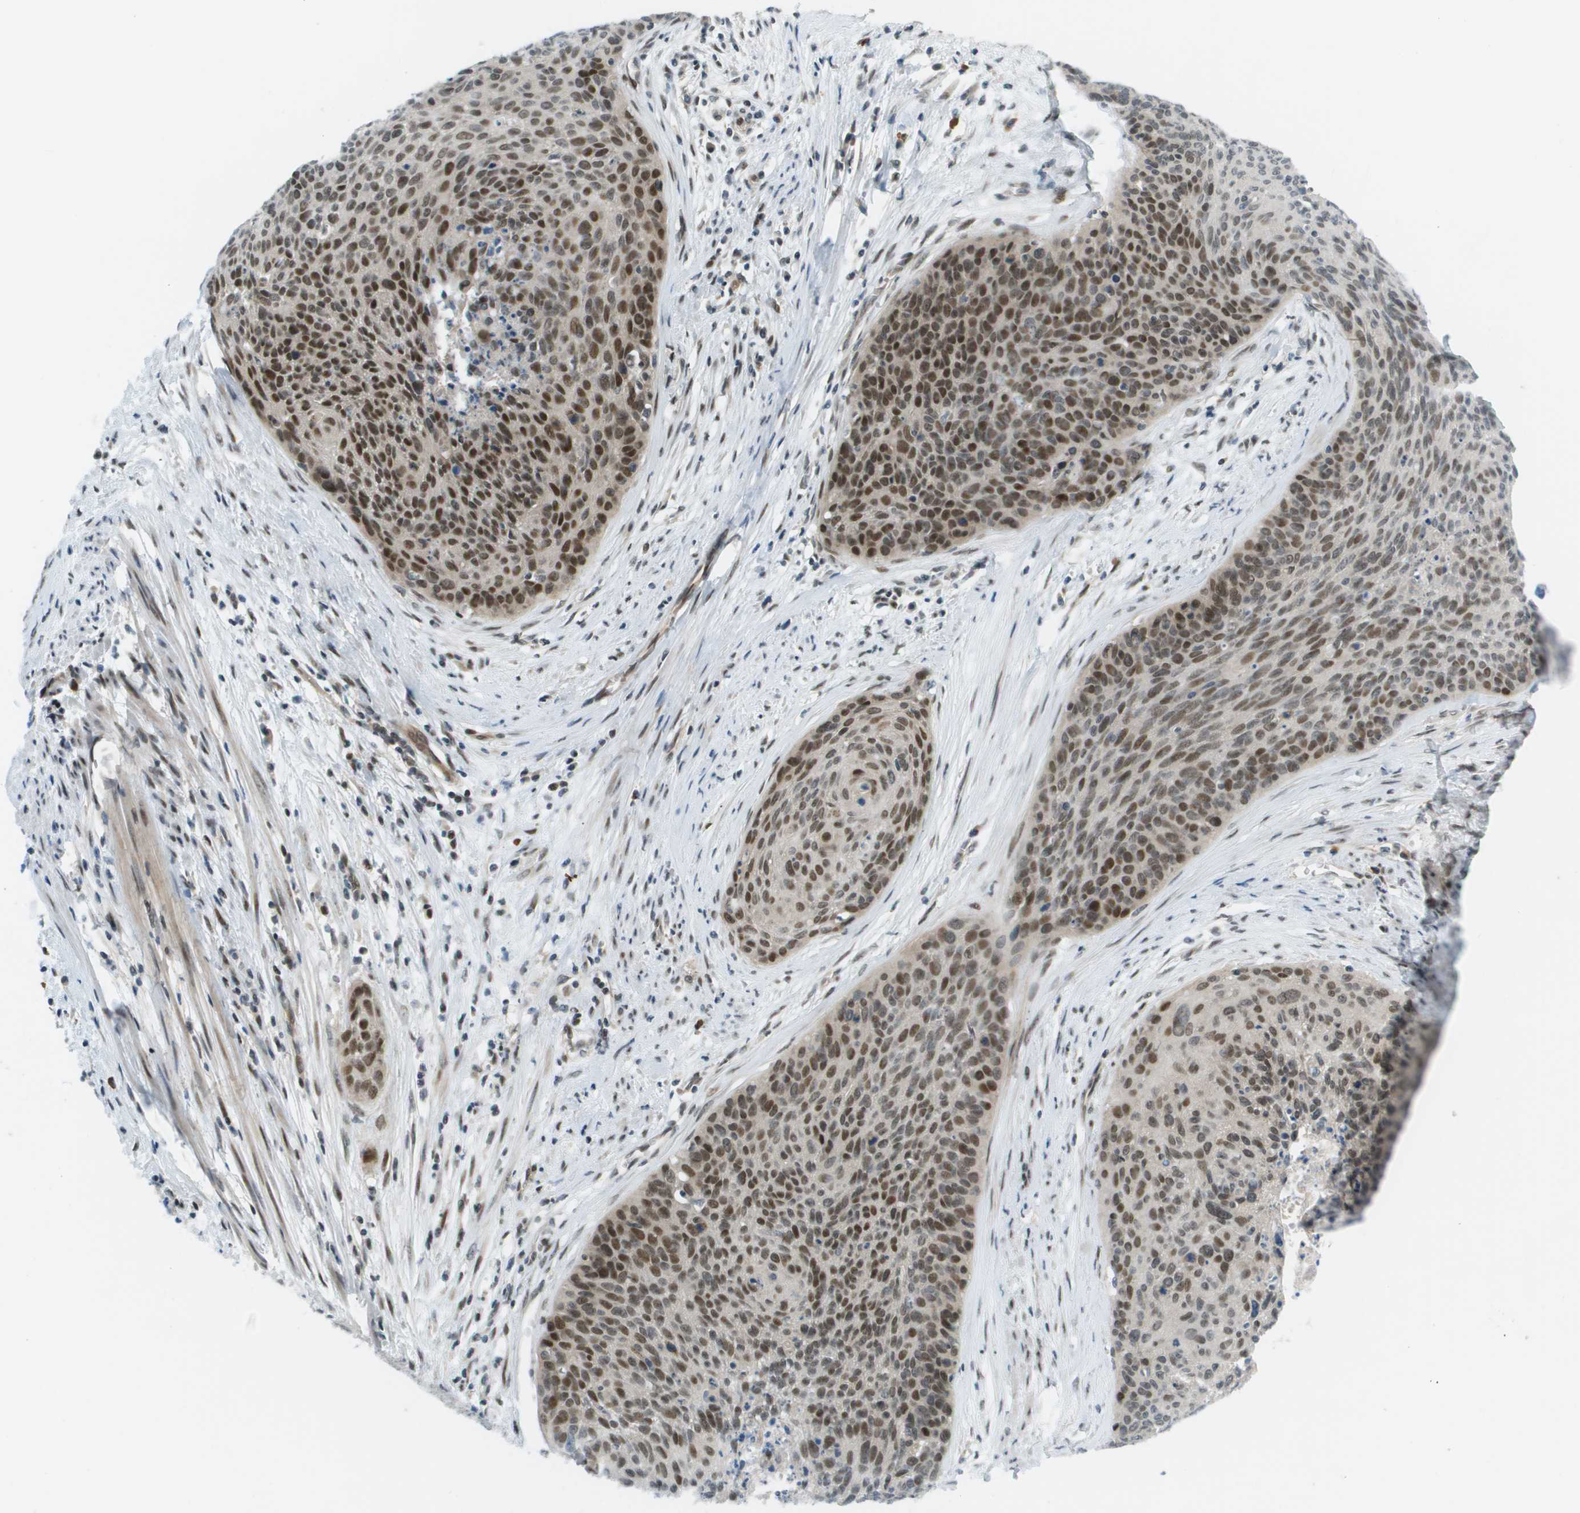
{"staining": {"intensity": "strong", "quantity": ">75%", "location": "nuclear"}, "tissue": "cervical cancer", "cell_type": "Tumor cells", "image_type": "cancer", "snomed": [{"axis": "morphology", "description": "Squamous cell carcinoma, NOS"}, {"axis": "topography", "description": "Cervix"}], "caption": "The histopathology image demonstrates staining of cervical cancer (squamous cell carcinoma), revealing strong nuclear protein expression (brown color) within tumor cells.", "gene": "CACNB4", "patient": {"sex": "female", "age": 55}}